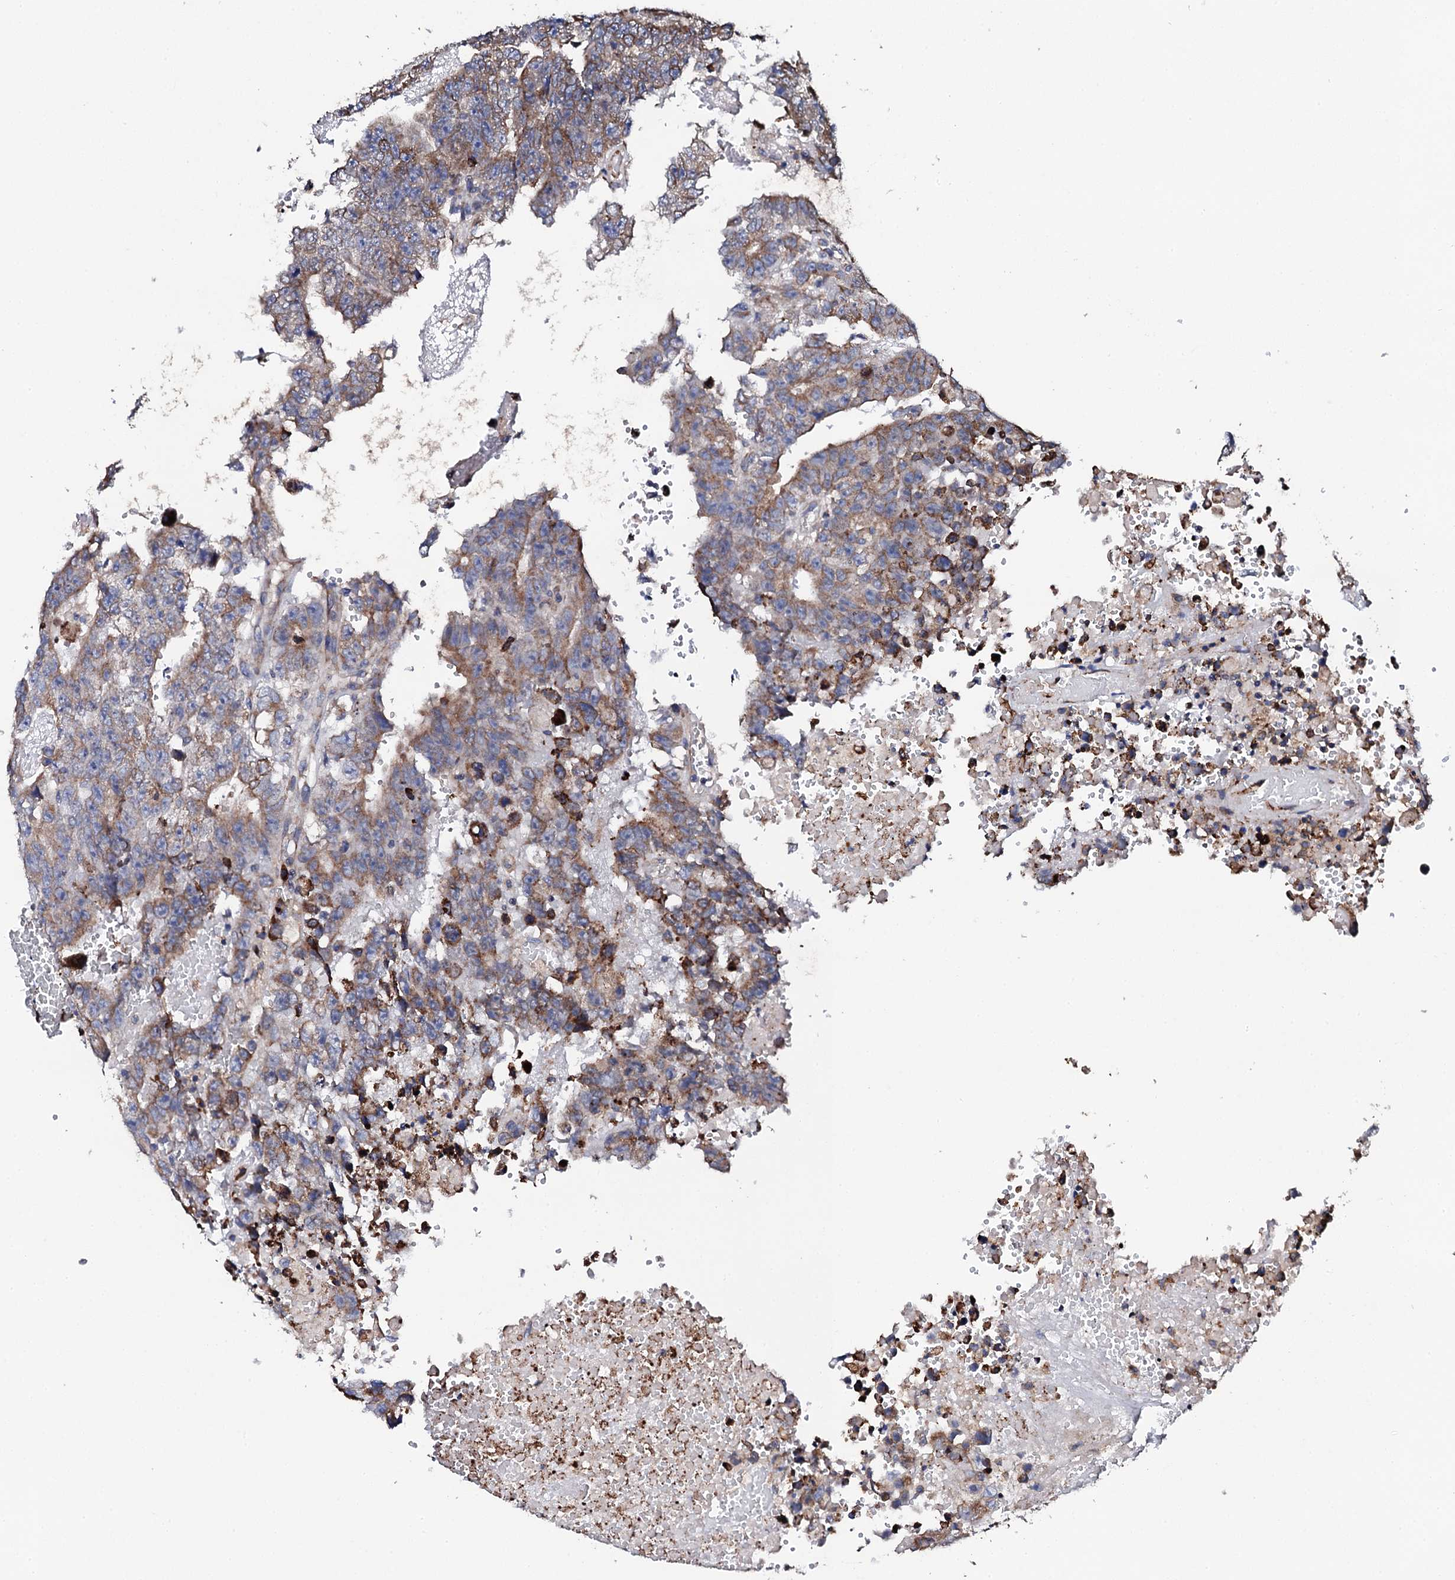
{"staining": {"intensity": "moderate", "quantity": "25%-75%", "location": "cytoplasmic/membranous"}, "tissue": "testis cancer", "cell_type": "Tumor cells", "image_type": "cancer", "snomed": [{"axis": "morphology", "description": "Carcinoma, Embryonal, NOS"}, {"axis": "topography", "description": "Testis"}], "caption": "An IHC photomicrograph of neoplastic tissue is shown. Protein staining in brown highlights moderate cytoplasmic/membranous positivity in testis embryonal carcinoma within tumor cells.", "gene": "LIPT2", "patient": {"sex": "male", "age": 25}}